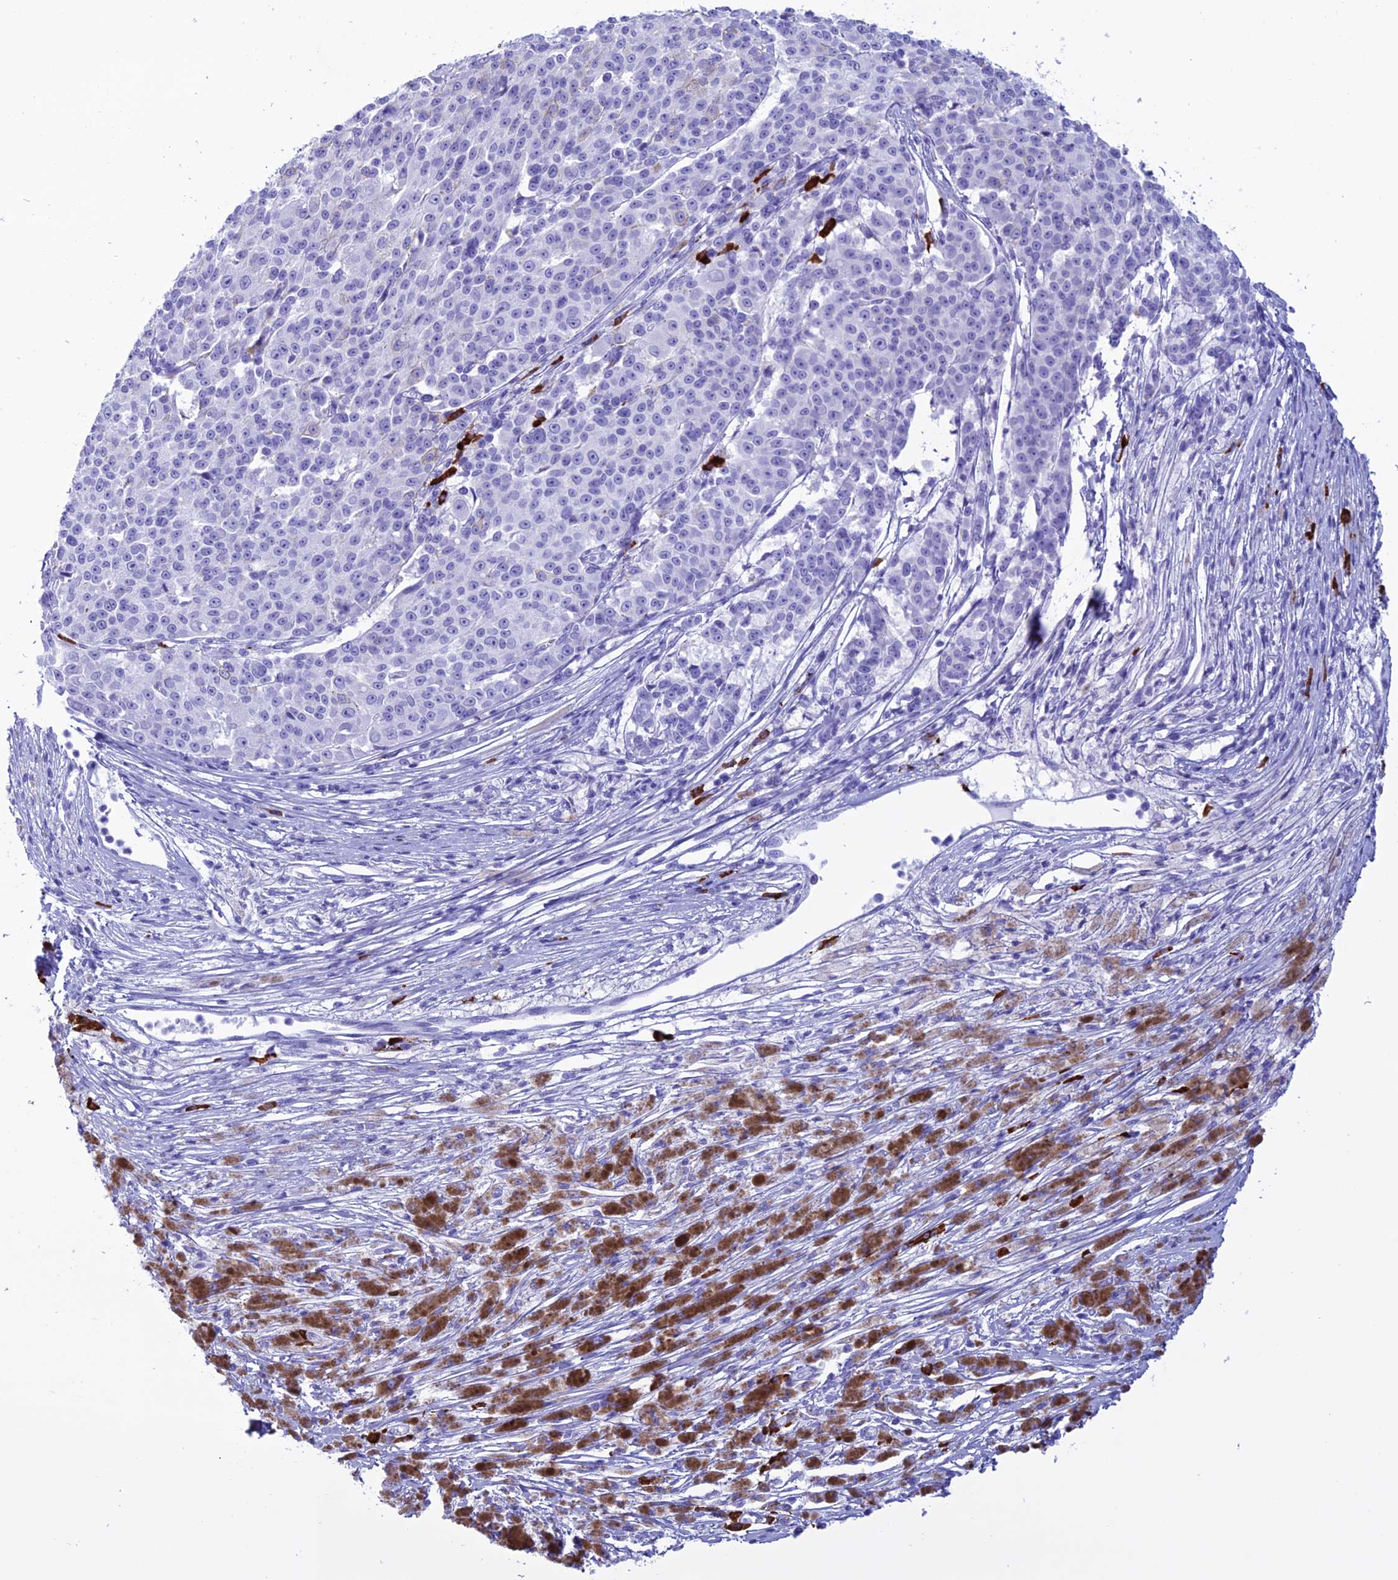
{"staining": {"intensity": "negative", "quantity": "none", "location": "none"}, "tissue": "melanoma", "cell_type": "Tumor cells", "image_type": "cancer", "snomed": [{"axis": "morphology", "description": "Malignant melanoma, NOS"}, {"axis": "topography", "description": "Skin"}], "caption": "The immunohistochemistry photomicrograph has no significant expression in tumor cells of melanoma tissue.", "gene": "MZB1", "patient": {"sex": "female", "age": 52}}